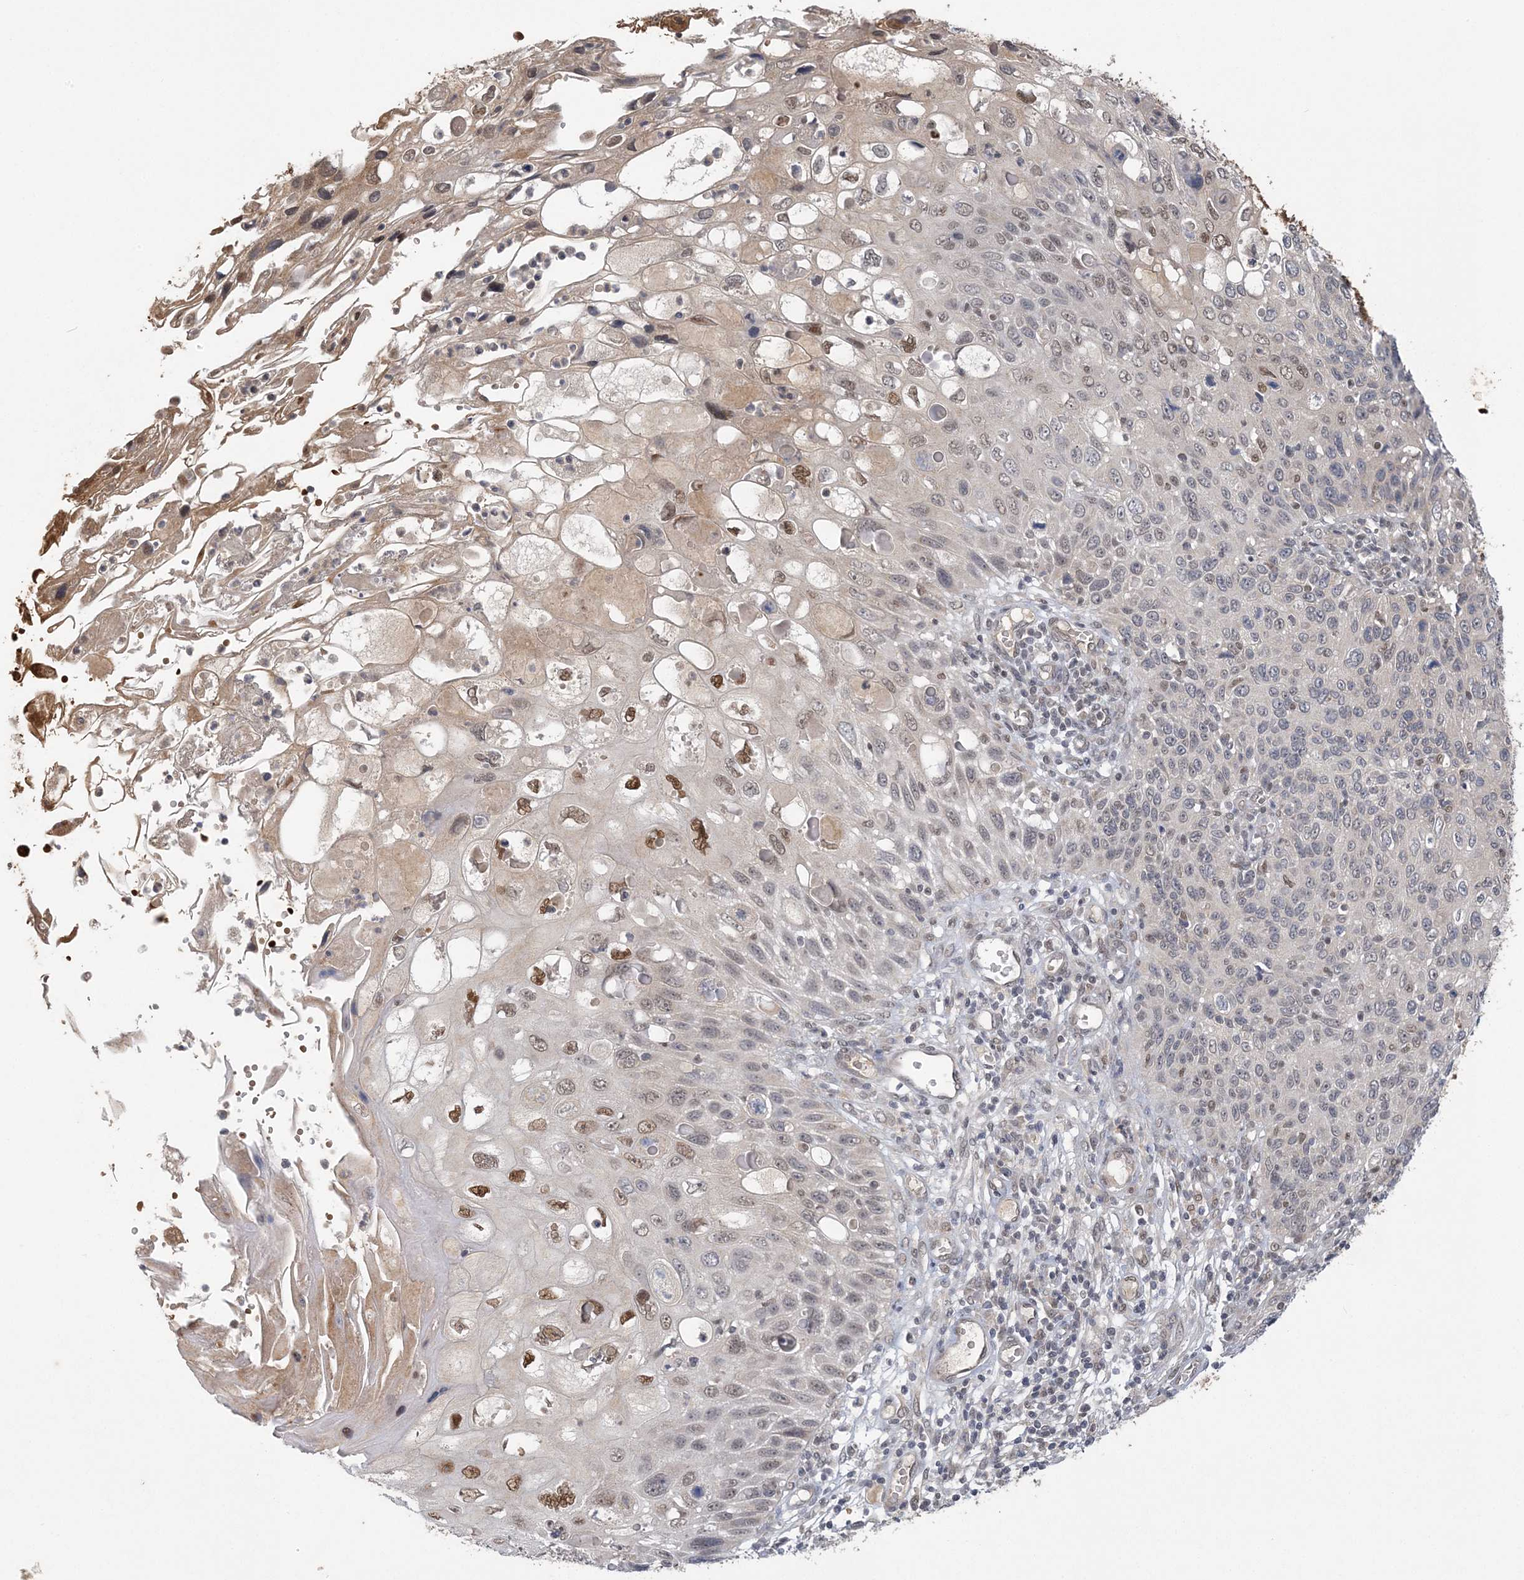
{"staining": {"intensity": "moderate", "quantity": "<25%", "location": "nuclear"}, "tissue": "cervical cancer", "cell_type": "Tumor cells", "image_type": "cancer", "snomed": [{"axis": "morphology", "description": "Squamous cell carcinoma, NOS"}, {"axis": "topography", "description": "Cervix"}], "caption": "Cervical cancer stained with a protein marker demonstrates moderate staining in tumor cells.", "gene": "ZBTB7A", "patient": {"sex": "female", "age": 70}}